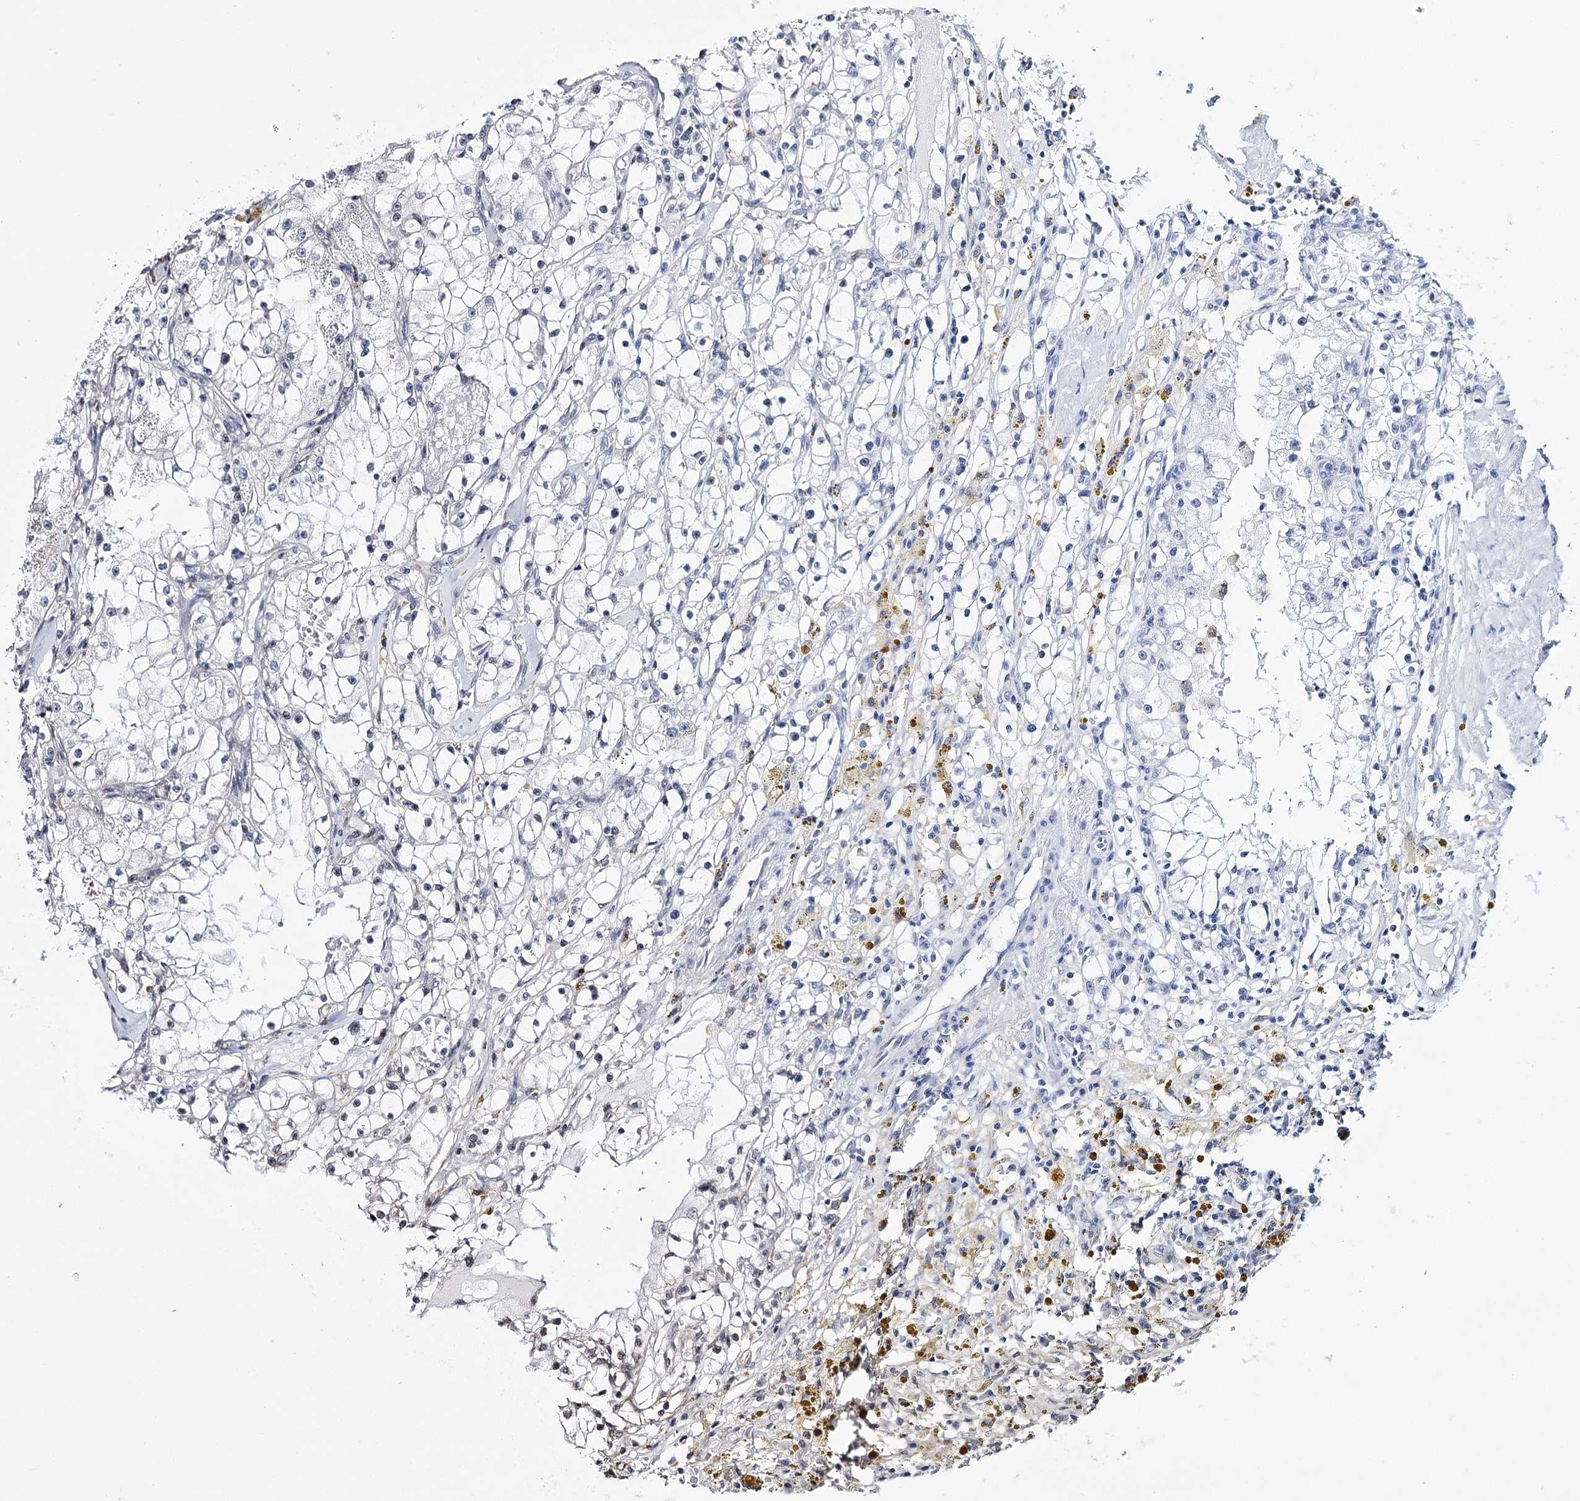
{"staining": {"intensity": "moderate", "quantity": "<25%", "location": "nuclear"}, "tissue": "renal cancer", "cell_type": "Tumor cells", "image_type": "cancer", "snomed": [{"axis": "morphology", "description": "Adenocarcinoma, NOS"}, {"axis": "topography", "description": "Kidney"}], "caption": "Renal adenocarcinoma was stained to show a protein in brown. There is low levels of moderate nuclear expression in approximately <25% of tumor cells. (Brightfield microscopy of DAB IHC at high magnification).", "gene": "CHMP7", "patient": {"sex": "male", "age": 56}}